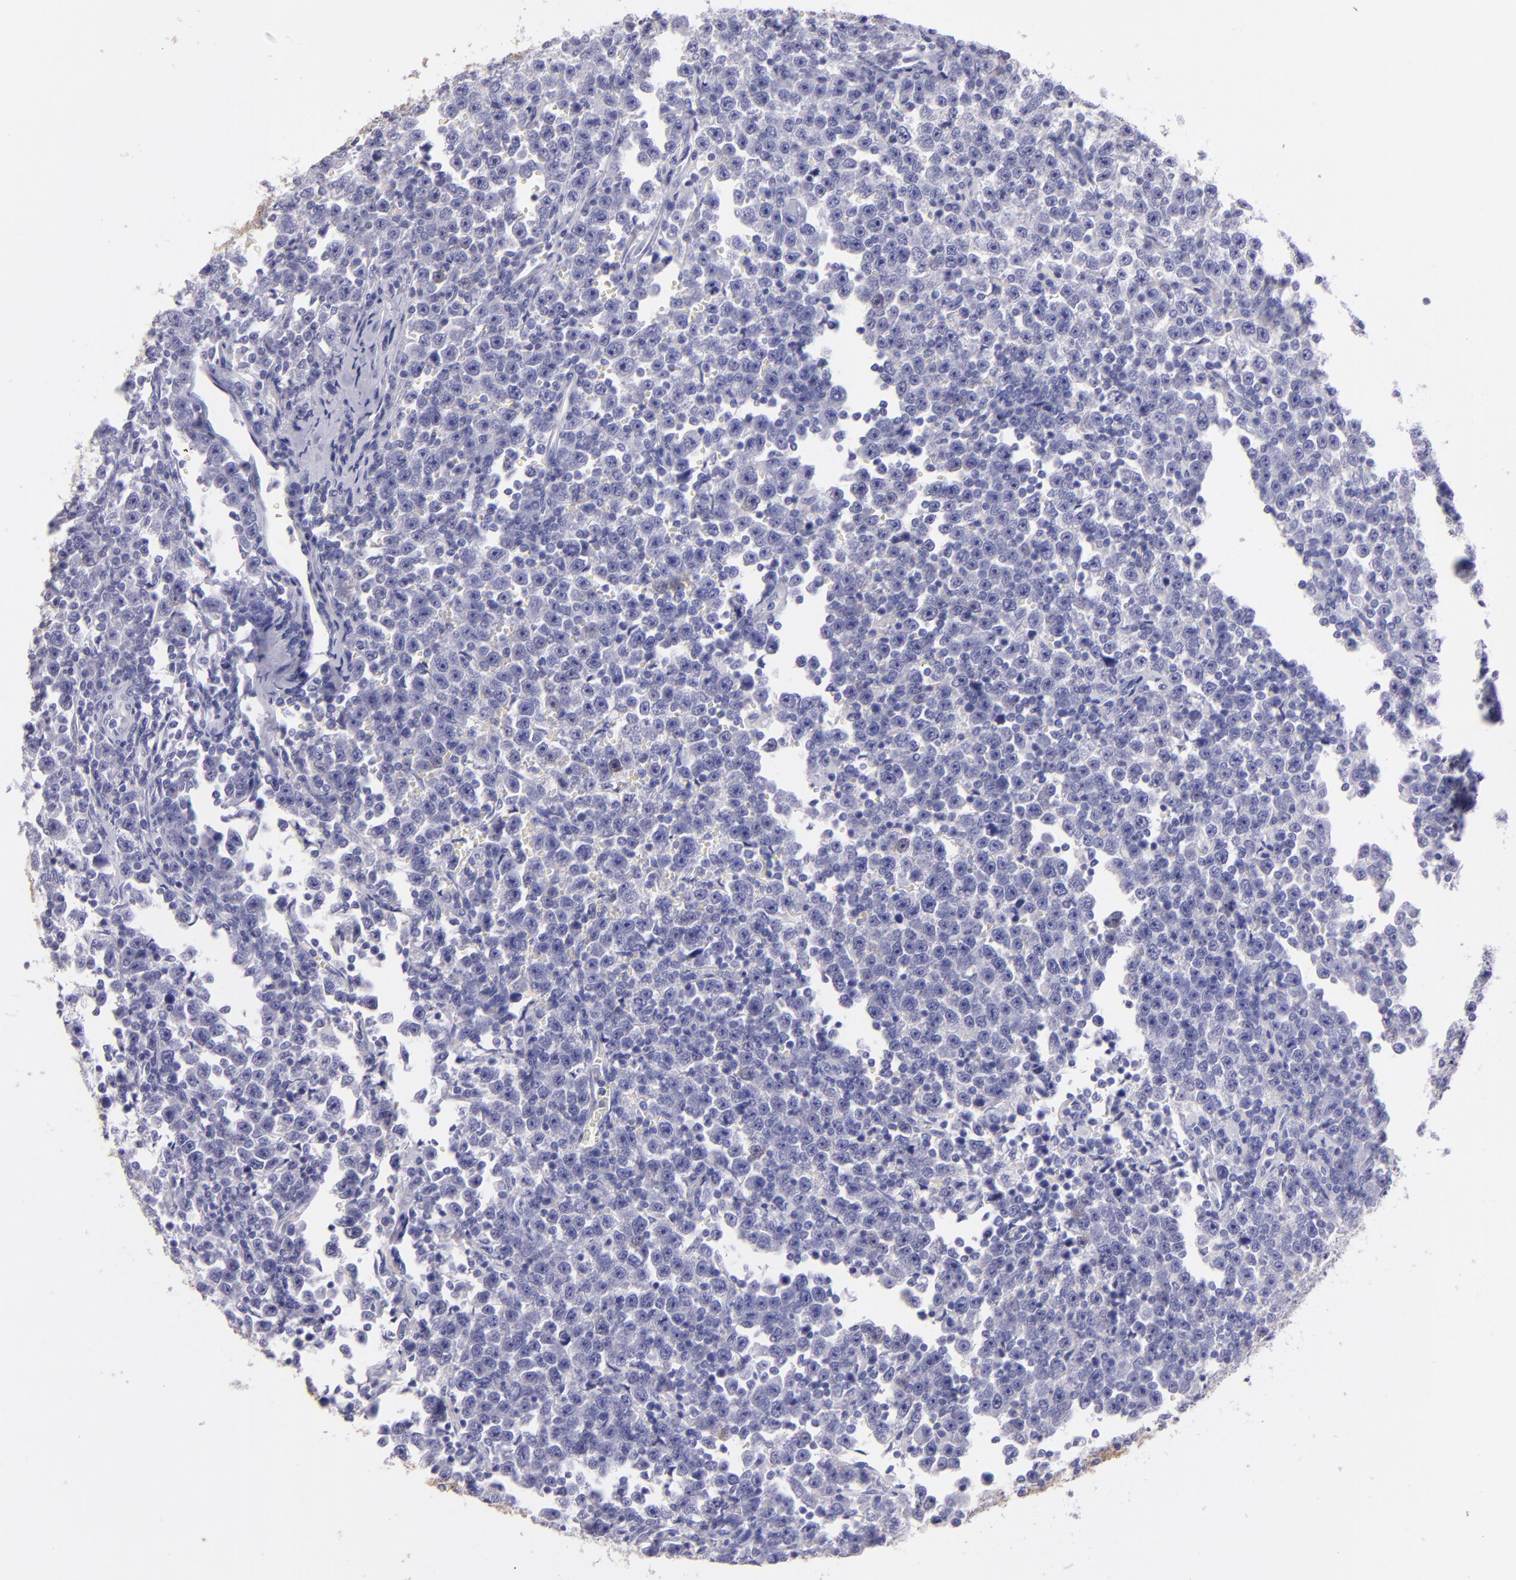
{"staining": {"intensity": "negative", "quantity": "none", "location": "none"}, "tissue": "testis cancer", "cell_type": "Tumor cells", "image_type": "cancer", "snomed": [{"axis": "morphology", "description": "Seminoma, NOS"}, {"axis": "topography", "description": "Testis"}], "caption": "The photomicrograph displays no staining of tumor cells in testis cancer (seminoma). Nuclei are stained in blue.", "gene": "UCHL1", "patient": {"sex": "male", "age": 43}}